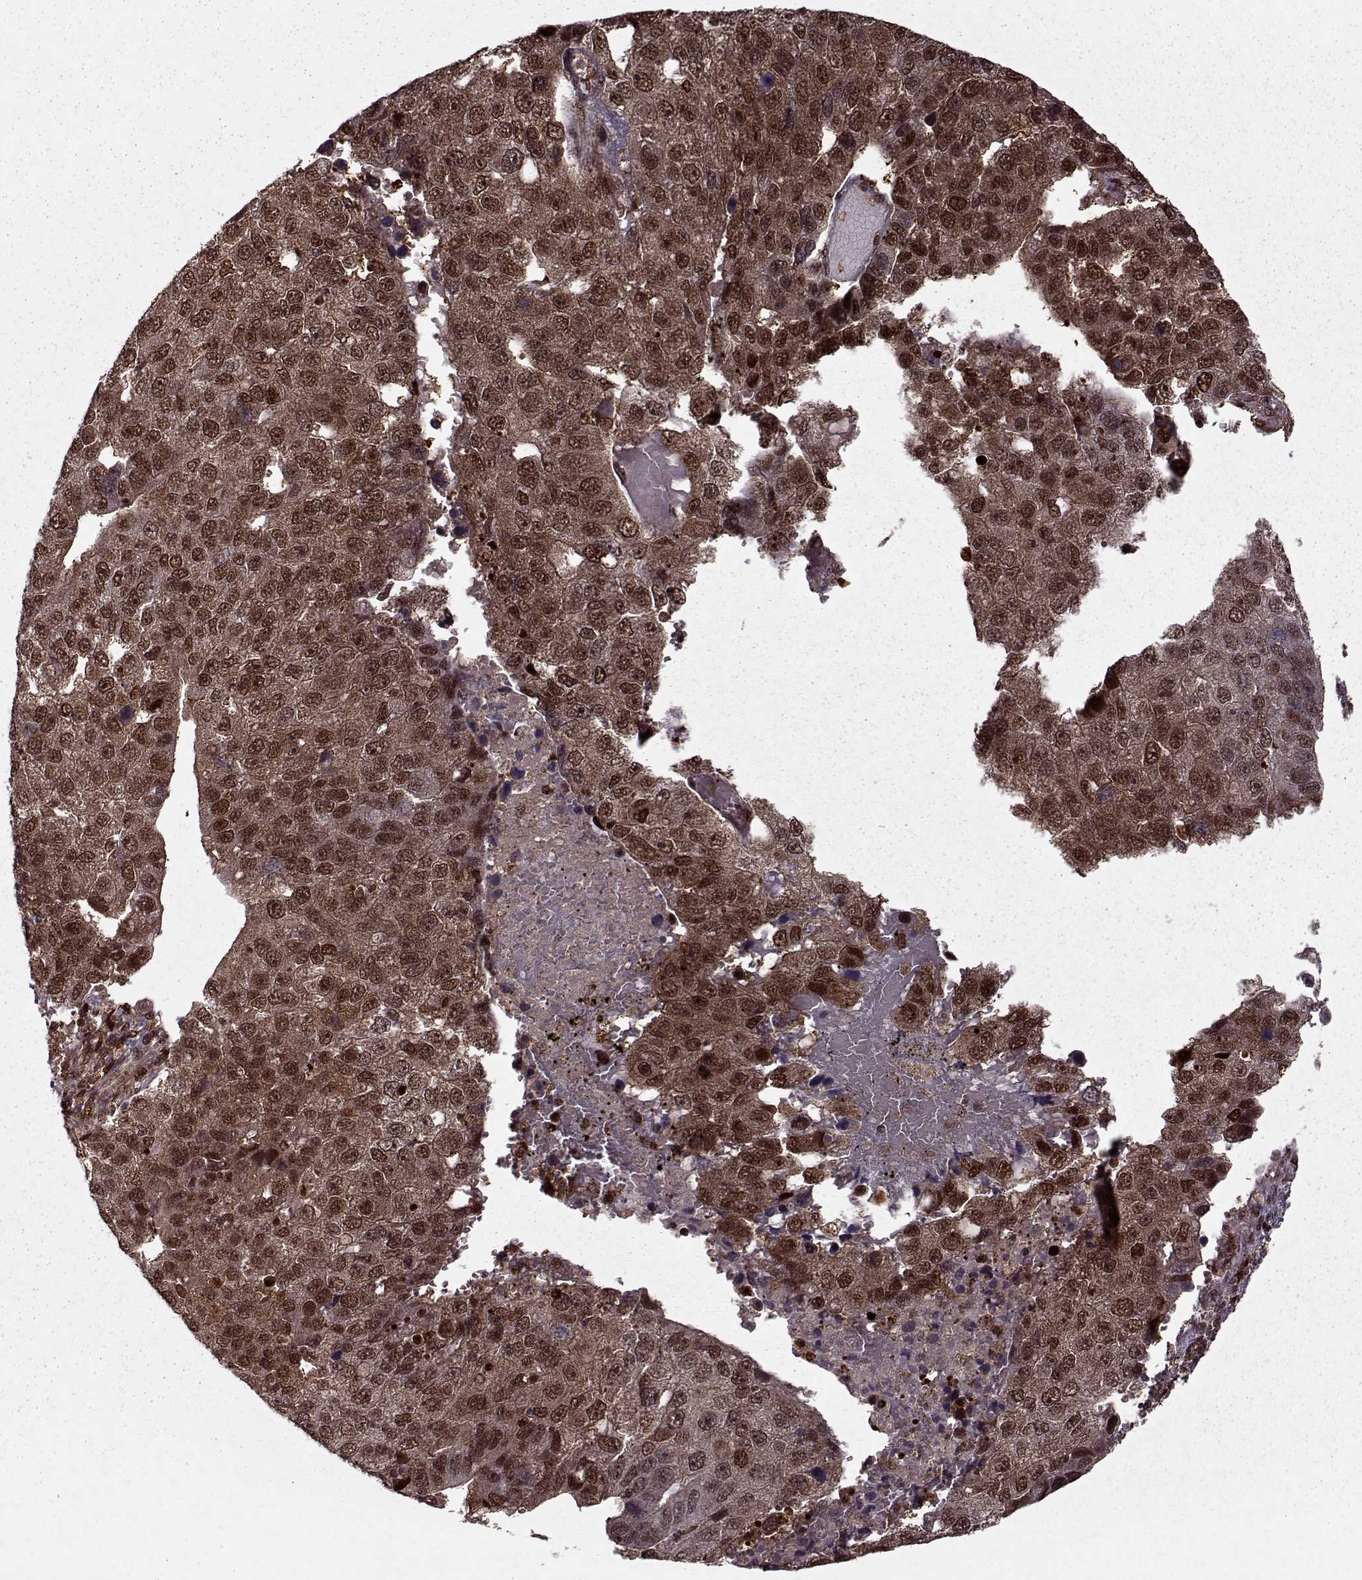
{"staining": {"intensity": "strong", "quantity": ">75%", "location": "cytoplasmic/membranous,nuclear"}, "tissue": "pancreatic cancer", "cell_type": "Tumor cells", "image_type": "cancer", "snomed": [{"axis": "morphology", "description": "Adenocarcinoma, NOS"}, {"axis": "topography", "description": "Pancreas"}], "caption": "Pancreatic cancer (adenocarcinoma) stained for a protein (brown) exhibits strong cytoplasmic/membranous and nuclear positive expression in approximately >75% of tumor cells.", "gene": "PSMA7", "patient": {"sex": "female", "age": 61}}